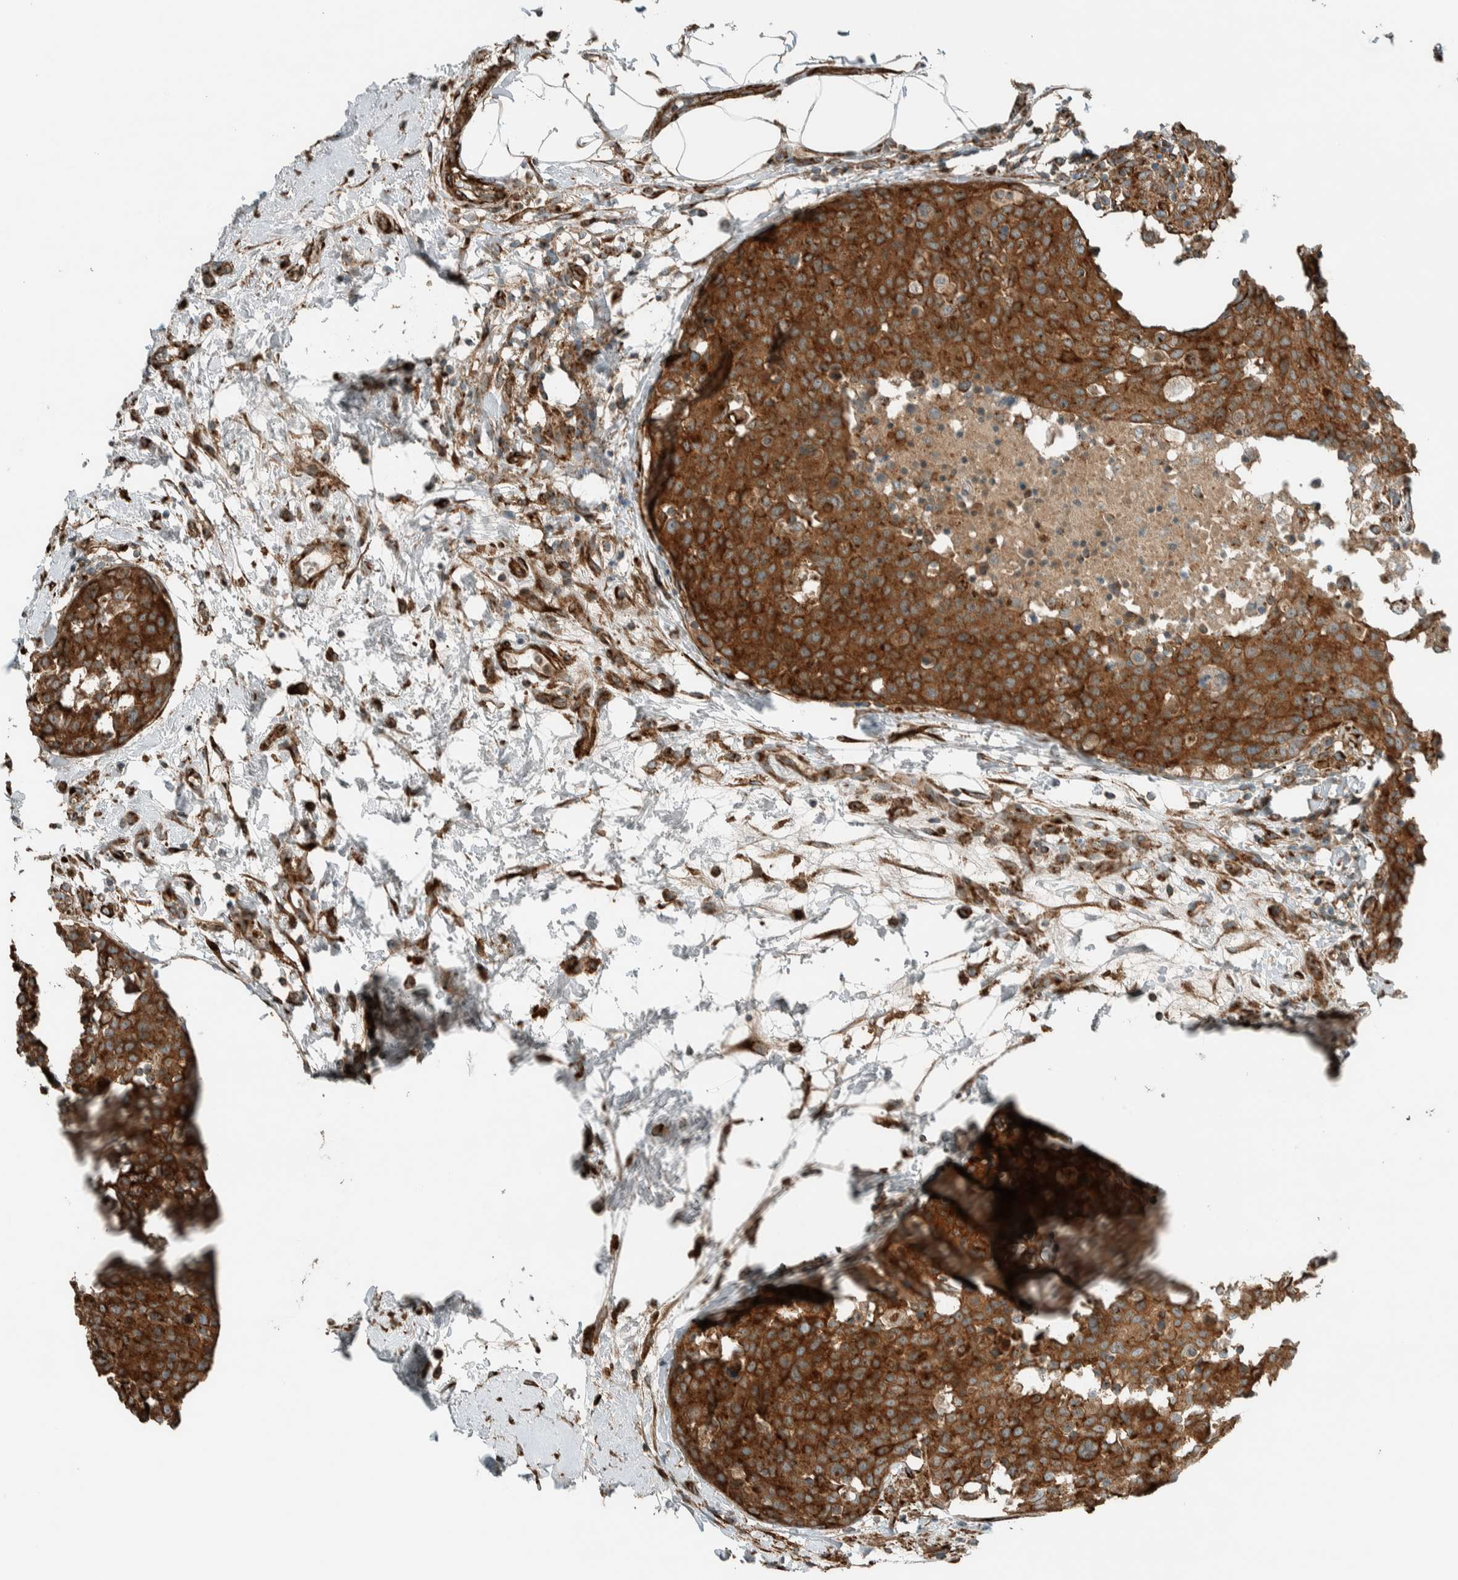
{"staining": {"intensity": "moderate", "quantity": ">75%", "location": "cytoplasmic/membranous"}, "tissue": "breast cancer", "cell_type": "Tumor cells", "image_type": "cancer", "snomed": [{"axis": "morphology", "description": "Normal tissue, NOS"}, {"axis": "morphology", "description": "Duct carcinoma"}, {"axis": "topography", "description": "Breast"}], "caption": "Immunohistochemistry (DAB) staining of human breast cancer shows moderate cytoplasmic/membranous protein staining in about >75% of tumor cells.", "gene": "EXOC7", "patient": {"sex": "female", "age": 37}}